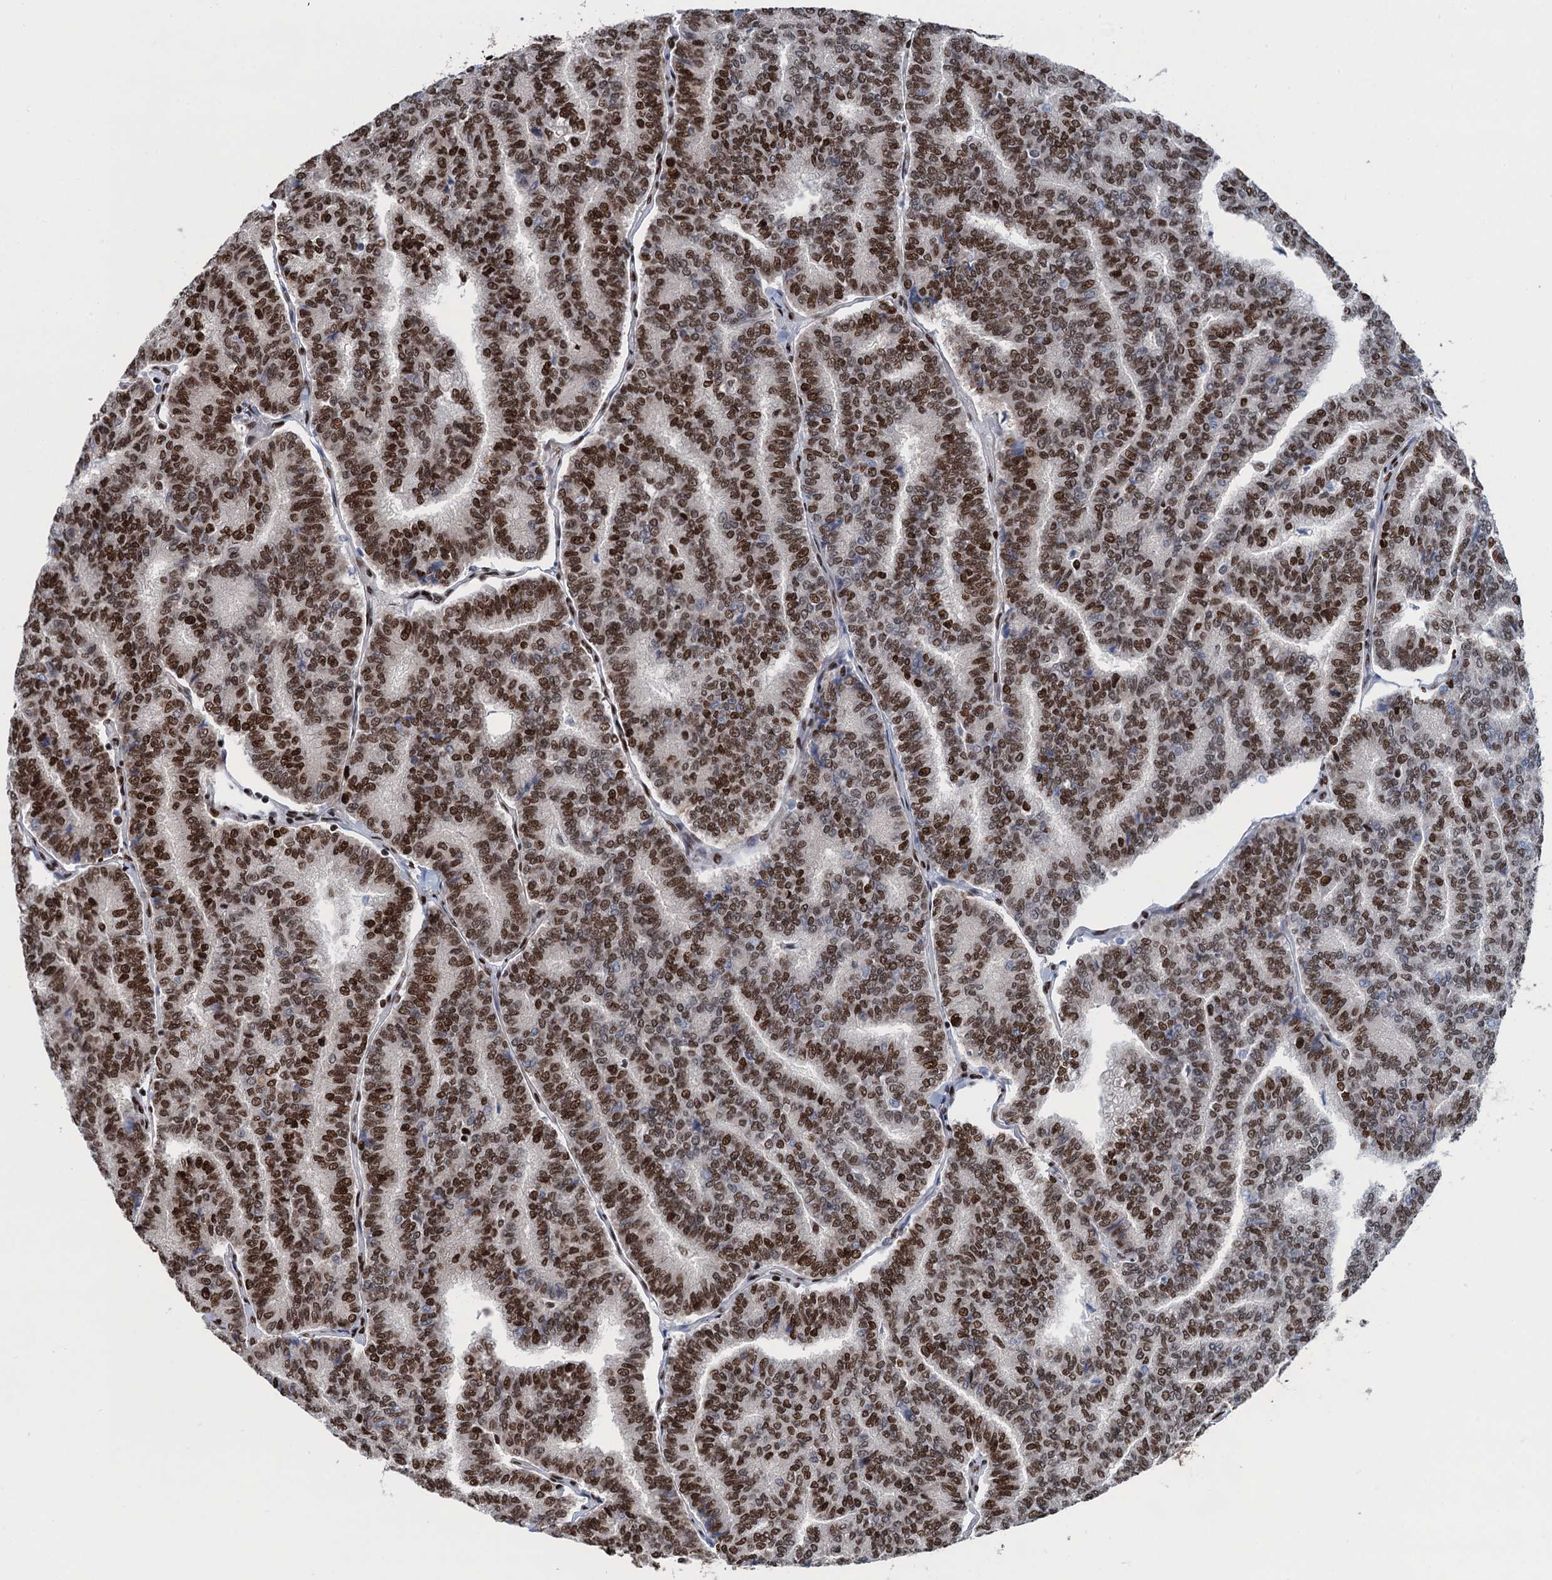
{"staining": {"intensity": "moderate", "quantity": ">75%", "location": "nuclear"}, "tissue": "thyroid cancer", "cell_type": "Tumor cells", "image_type": "cancer", "snomed": [{"axis": "morphology", "description": "Papillary adenocarcinoma, NOS"}, {"axis": "topography", "description": "Thyroid gland"}], "caption": "Papillary adenocarcinoma (thyroid) stained with a protein marker exhibits moderate staining in tumor cells.", "gene": "PPP4R1", "patient": {"sex": "female", "age": 35}}